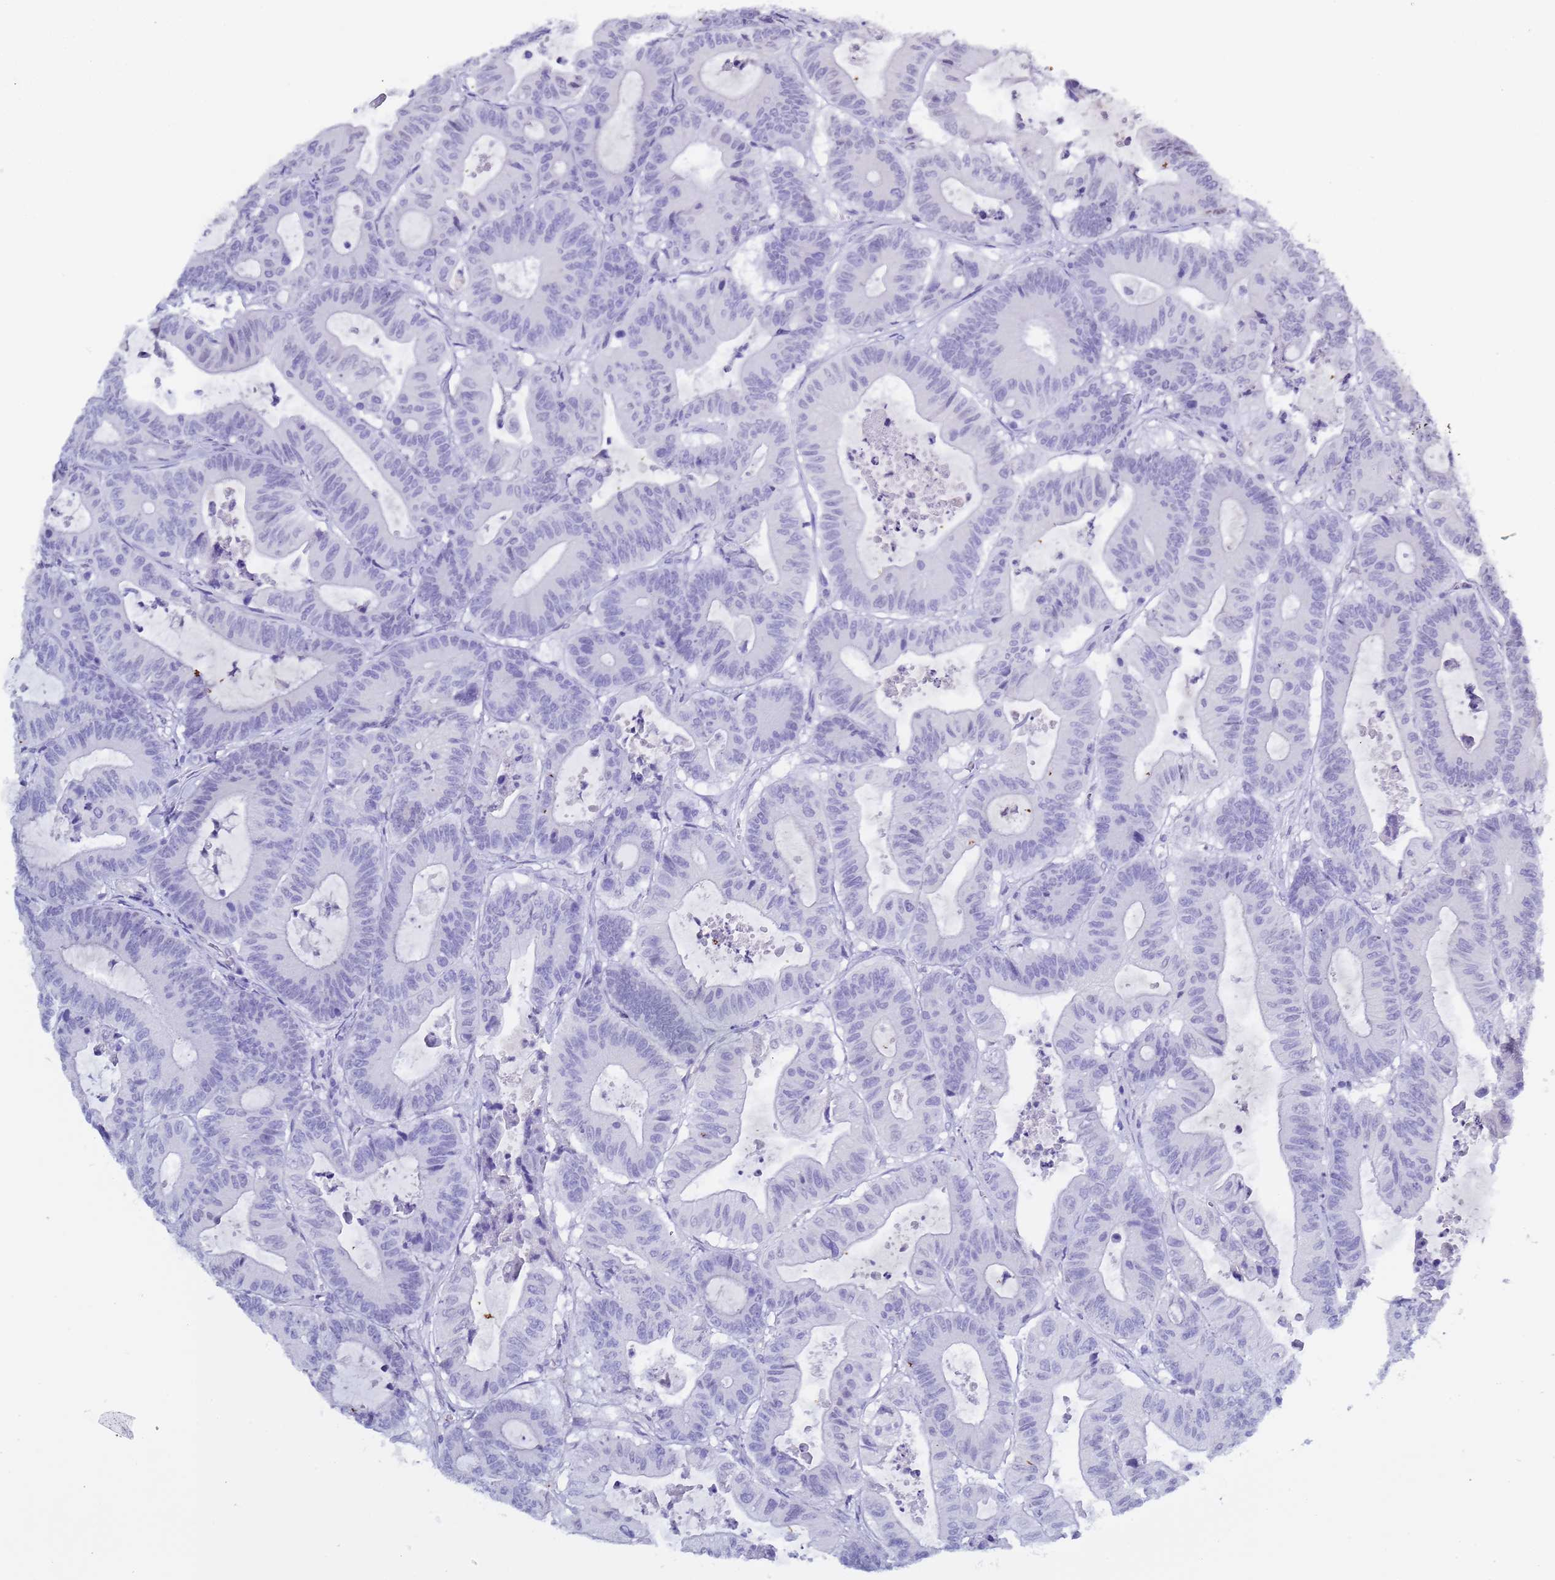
{"staining": {"intensity": "negative", "quantity": "none", "location": "none"}, "tissue": "colorectal cancer", "cell_type": "Tumor cells", "image_type": "cancer", "snomed": [{"axis": "morphology", "description": "Adenocarcinoma, NOS"}, {"axis": "topography", "description": "Colon"}], "caption": "This histopathology image is of colorectal cancer stained with immunohistochemistry (IHC) to label a protein in brown with the nuclei are counter-stained blue. There is no staining in tumor cells.", "gene": "CTRC", "patient": {"sex": "female", "age": 84}}